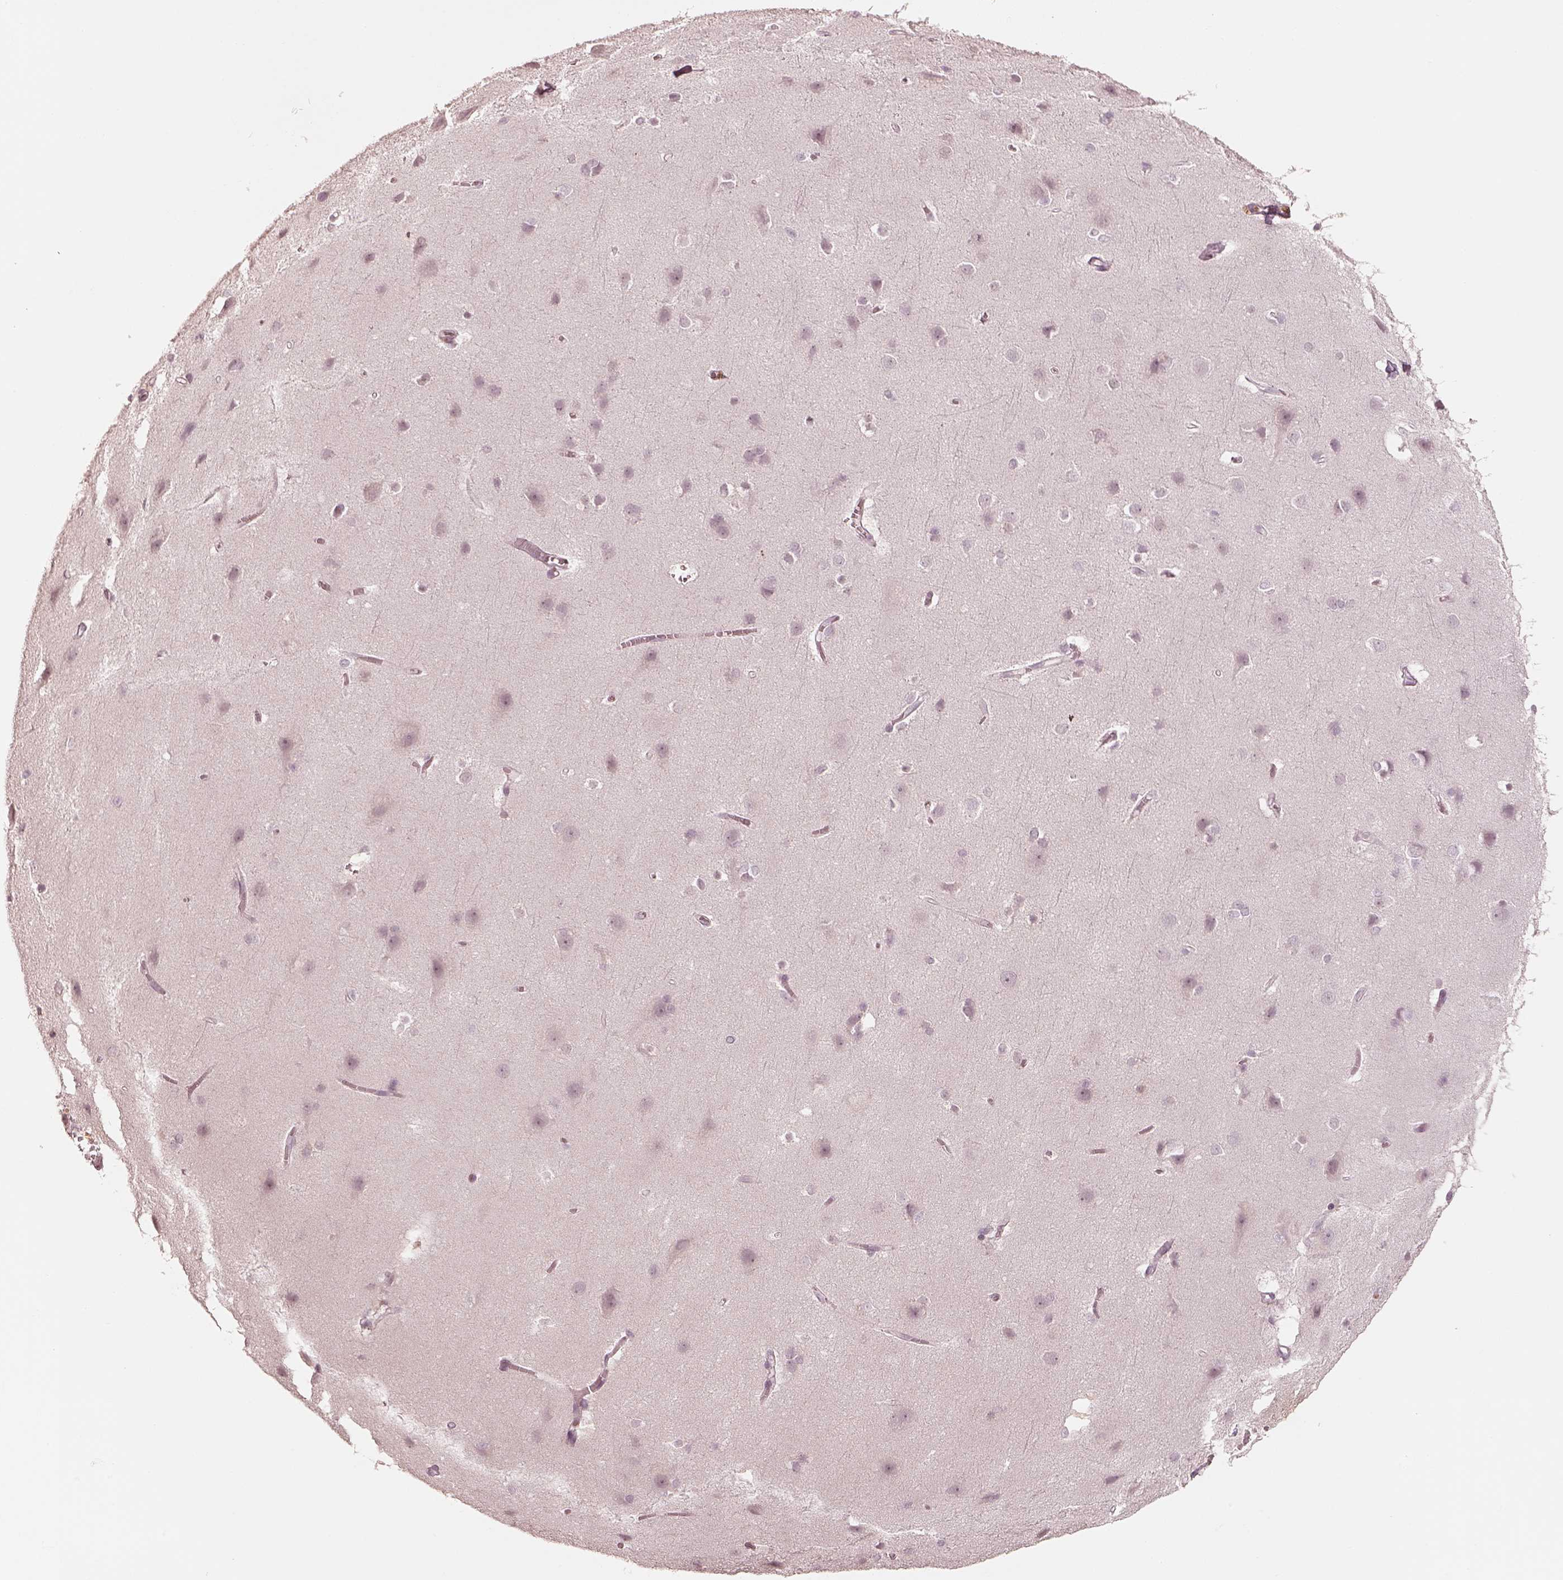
{"staining": {"intensity": "negative", "quantity": "none", "location": "none"}, "tissue": "cerebral cortex", "cell_type": "Endothelial cells", "image_type": "normal", "snomed": [{"axis": "morphology", "description": "Normal tissue, NOS"}, {"axis": "topography", "description": "Cerebral cortex"}], "caption": "High power microscopy photomicrograph of an immunohistochemistry photomicrograph of normal cerebral cortex, revealing no significant staining in endothelial cells. (DAB immunohistochemistry with hematoxylin counter stain).", "gene": "ACACB", "patient": {"sex": "male", "age": 37}}